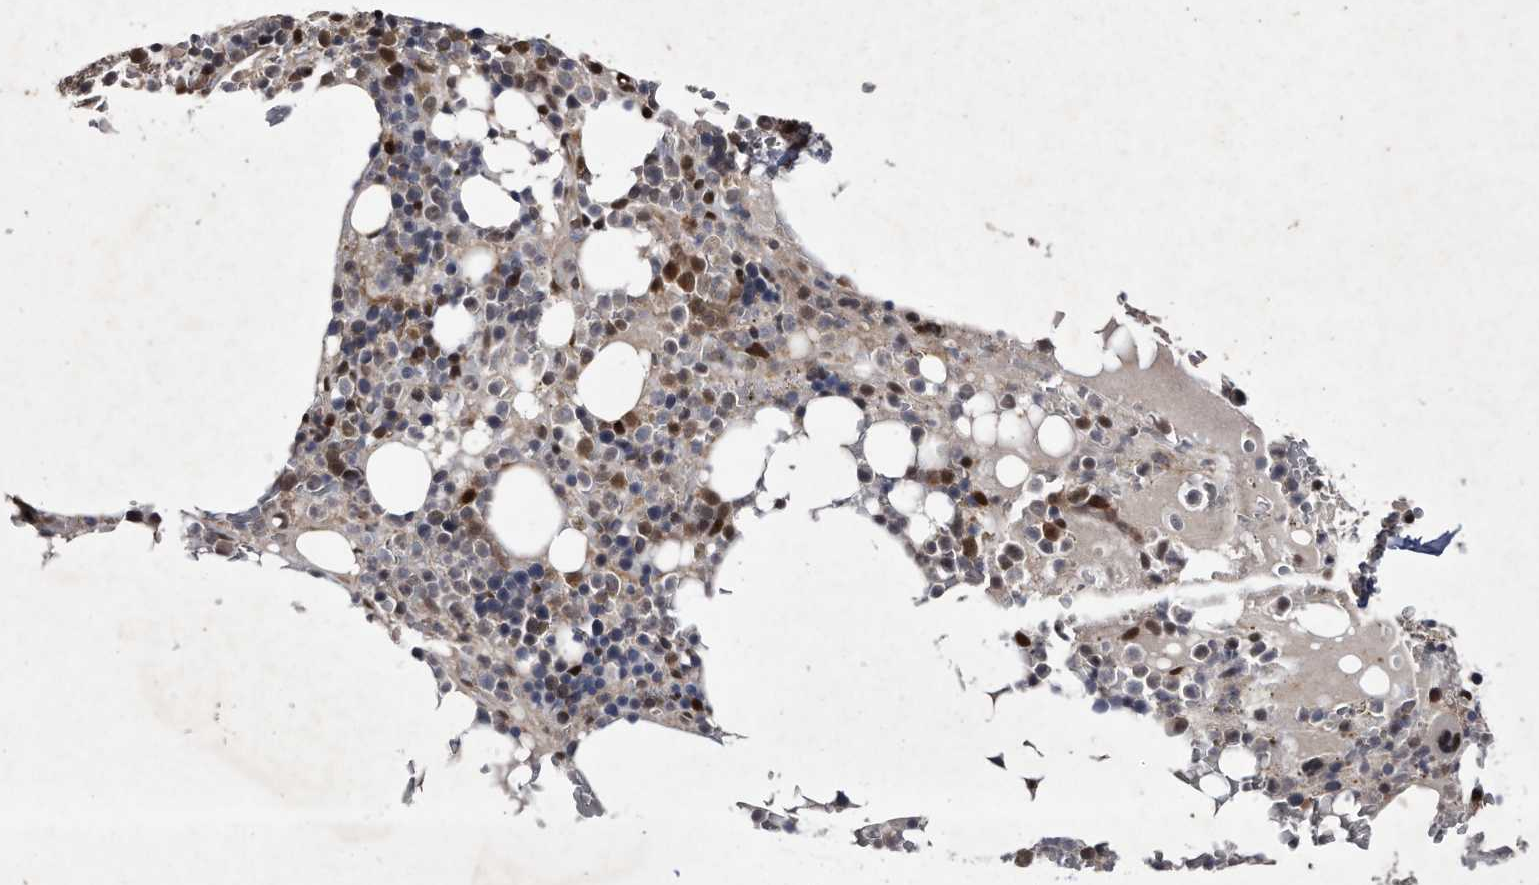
{"staining": {"intensity": "moderate", "quantity": "<25%", "location": "nuclear"}, "tissue": "bone marrow", "cell_type": "Hematopoietic cells", "image_type": "normal", "snomed": [{"axis": "morphology", "description": "Normal tissue, NOS"}, {"axis": "topography", "description": "Bone marrow"}], "caption": "Immunohistochemistry (IHC) of benign human bone marrow exhibits low levels of moderate nuclear staining in approximately <25% of hematopoietic cells.", "gene": "RAD23B", "patient": {"sex": "male", "age": 58}}